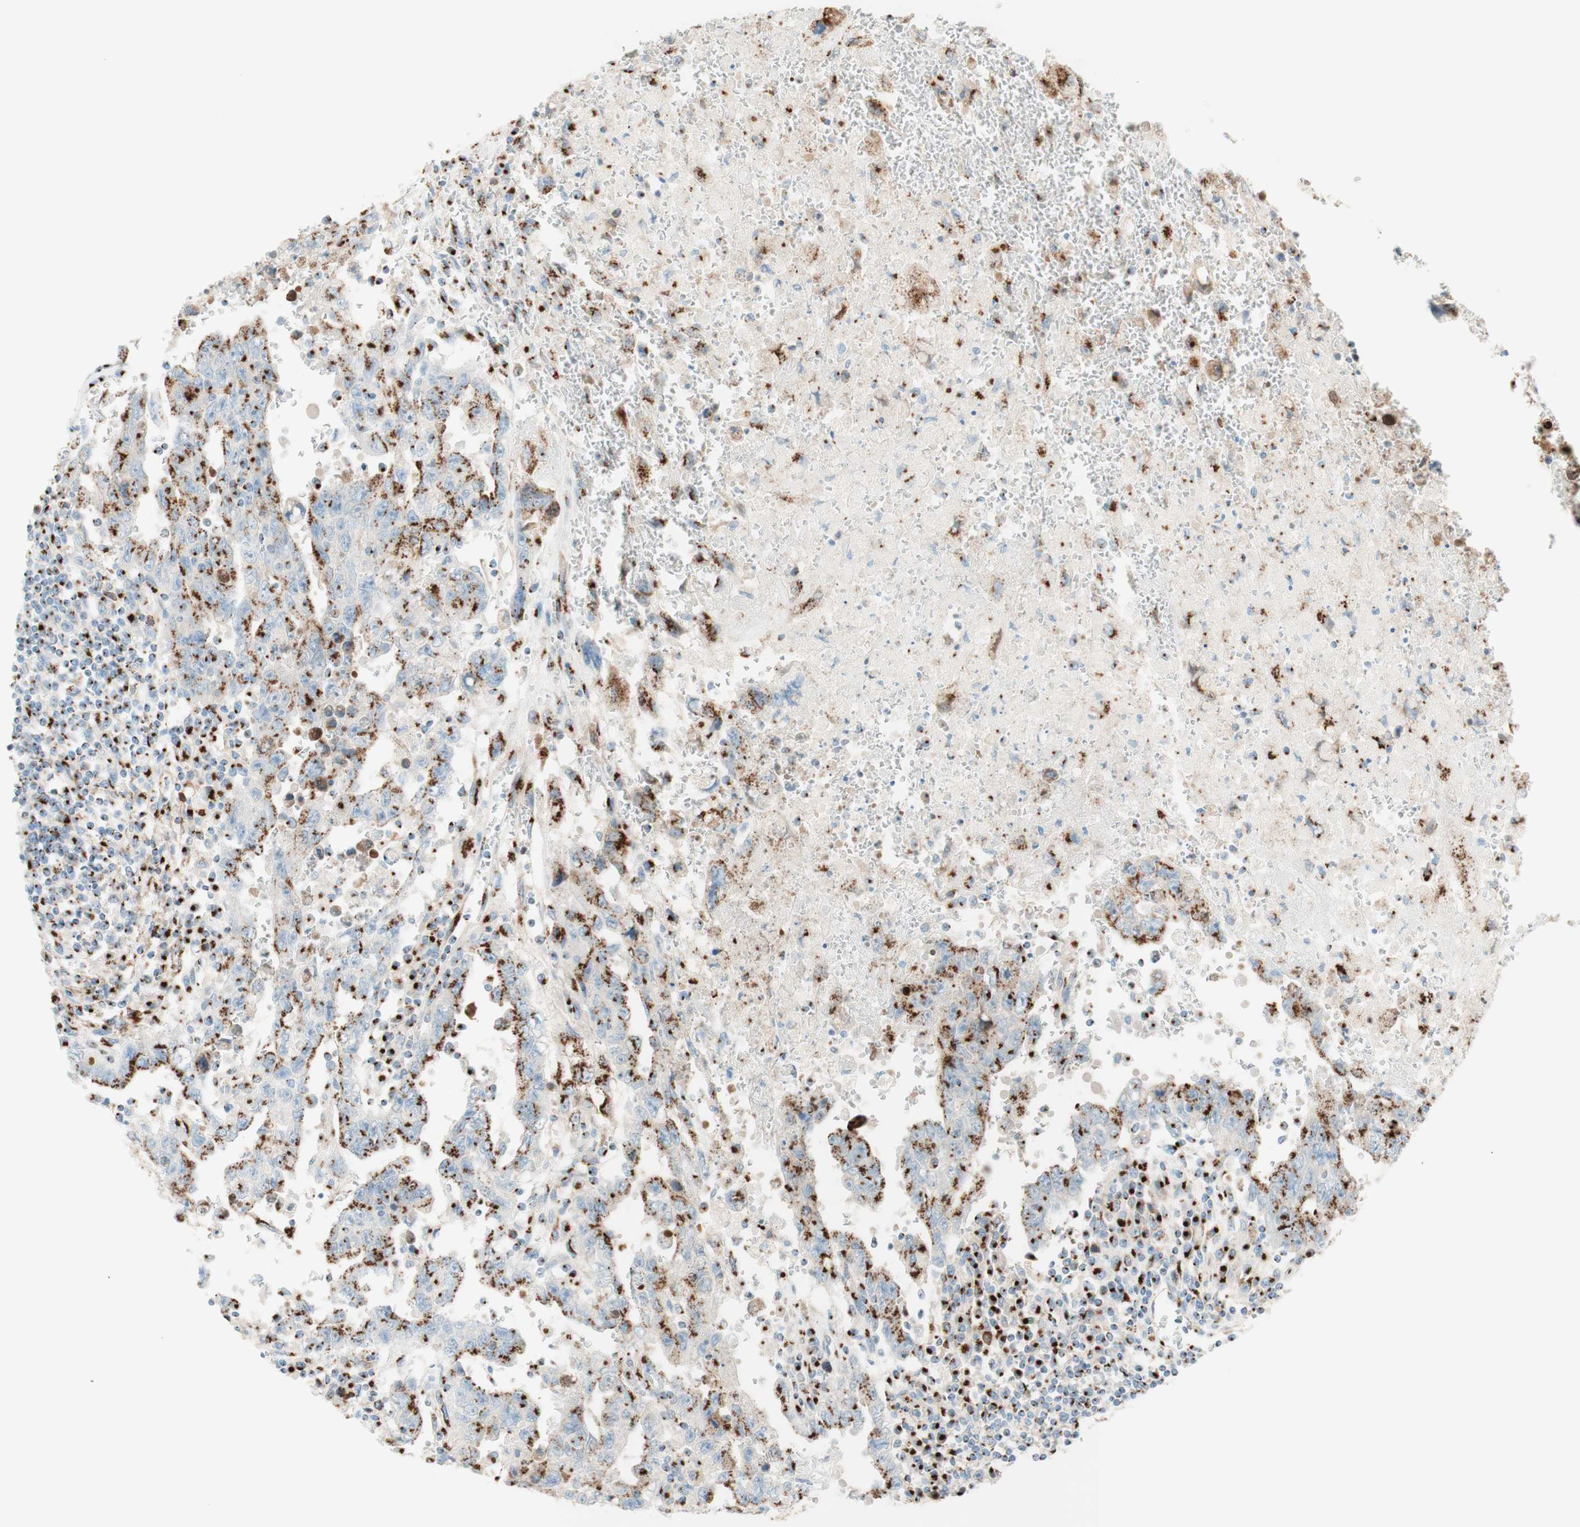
{"staining": {"intensity": "strong", "quantity": ">75%", "location": "cytoplasmic/membranous"}, "tissue": "testis cancer", "cell_type": "Tumor cells", "image_type": "cancer", "snomed": [{"axis": "morphology", "description": "Carcinoma, Embryonal, NOS"}, {"axis": "topography", "description": "Testis"}], "caption": "Immunohistochemistry (DAB) staining of testis cancer (embryonal carcinoma) reveals strong cytoplasmic/membranous protein staining in approximately >75% of tumor cells.", "gene": "GOLGB1", "patient": {"sex": "male", "age": 28}}